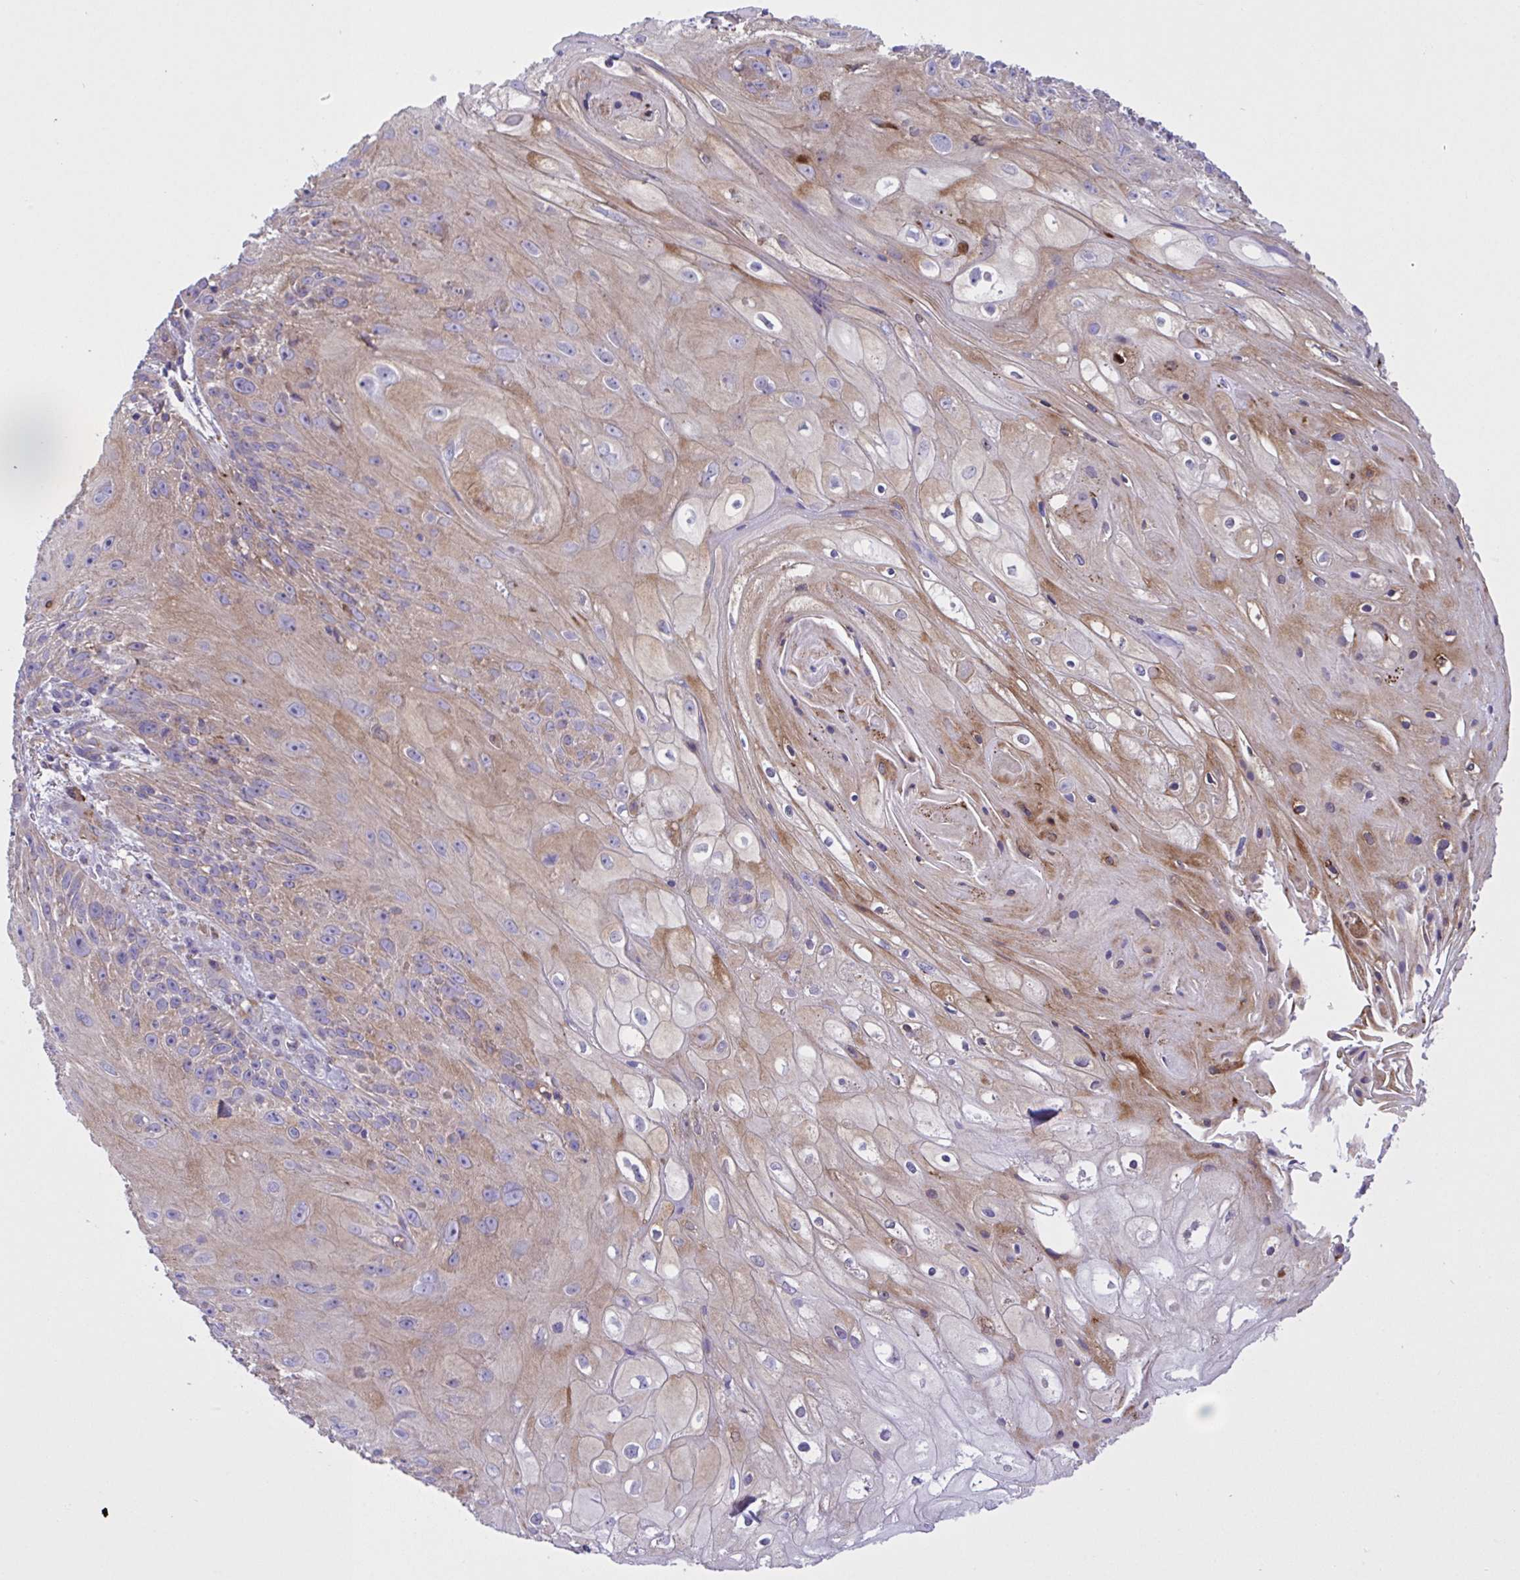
{"staining": {"intensity": "weak", "quantity": "25%-75%", "location": "cytoplasmic/membranous"}, "tissue": "skin cancer", "cell_type": "Tumor cells", "image_type": "cancer", "snomed": [{"axis": "morphology", "description": "Squamous cell carcinoma, NOS"}, {"axis": "topography", "description": "Skin"}, {"axis": "topography", "description": "Vulva"}], "caption": "An immunohistochemistry histopathology image of neoplastic tissue is shown. Protein staining in brown labels weak cytoplasmic/membranous positivity in squamous cell carcinoma (skin) within tumor cells.", "gene": "OR51M1", "patient": {"sex": "female", "age": 76}}